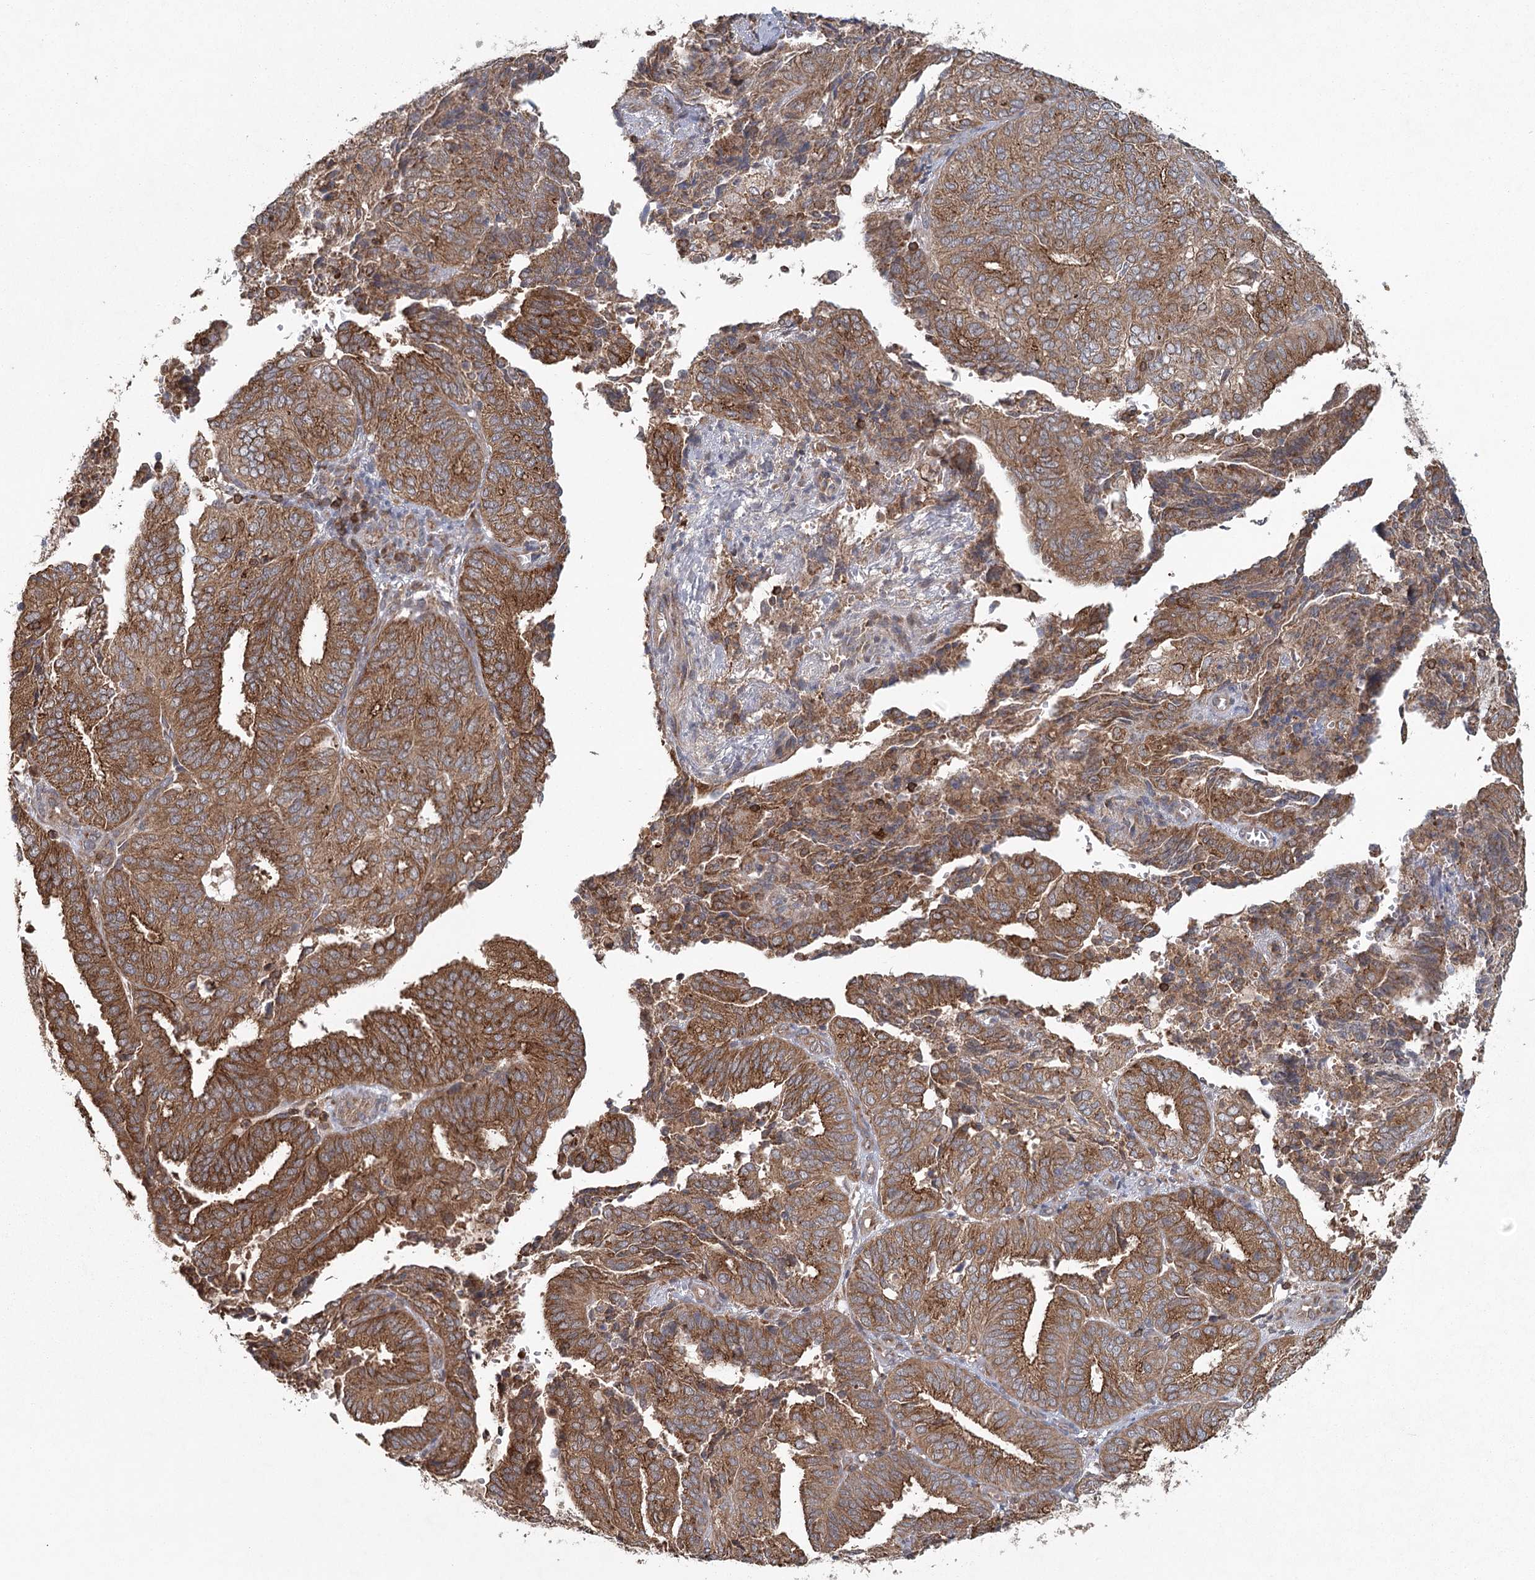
{"staining": {"intensity": "strong", "quantity": ">75%", "location": "cytoplasmic/membranous"}, "tissue": "endometrial cancer", "cell_type": "Tumor cells", "image_type": "cancer", "snomed": [{"axis": "morphology", "description": "Adenocarcinoma, NOS"}, {"axis": "topography", "description": "Uterus"}], "caption": "High-magnification brightfield microscopy of endometrial adenocarcinoma stained with DAB (brown) and counterstained with hematoxylin (blue). tumor cells exhibit strong cytoplasmic/membranous positivity is appreciated in approximately>75% of cells.", "gene": "PLEKHA7", "patient": {"sex": "female", "age": 60}}